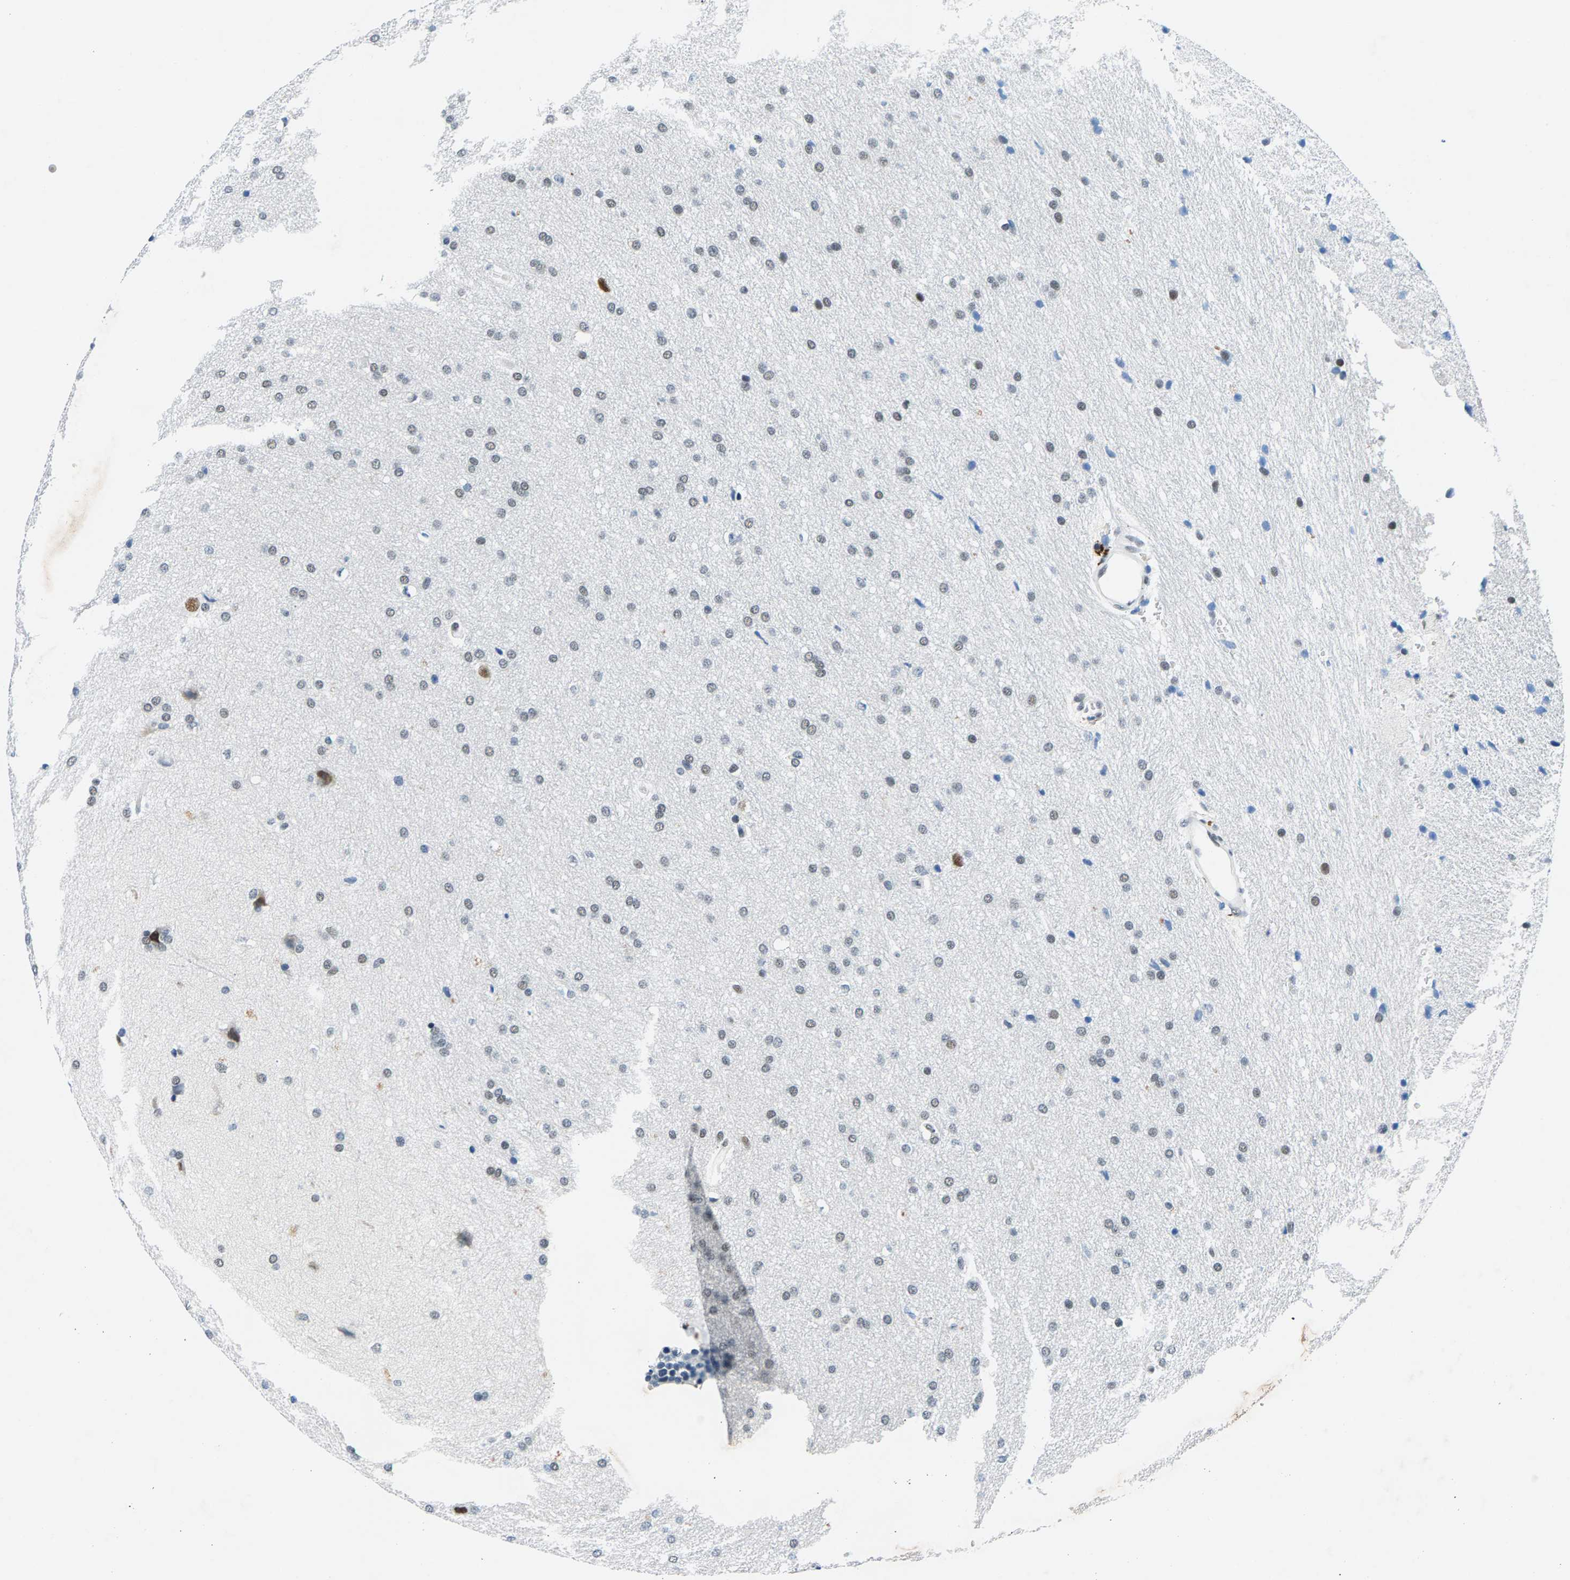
{"staining": {"intensity": "weak", "quantity": "<25%", "location": "nuclear"}, "tissue": "glioma", "cell_type": "Tumor cells", "image_type": "cancer", "snomed": [{"axis": "morphology", "description": "Glioma, malignant, Low grade"}, {"axis": "topography", "description": "Brain"}], "caption": "A high-resolution micrograph shows immunohistochemistry (IHC) staining of malignant glioma (low-grade), which shows no significant expression in tumor cells. (DAB (3,3'-diaminobenzidine) immunohistochemistry with hematoxylin counter stain).", "gene": "ATF2", "patient": {"sex": "female", "age": 37}}